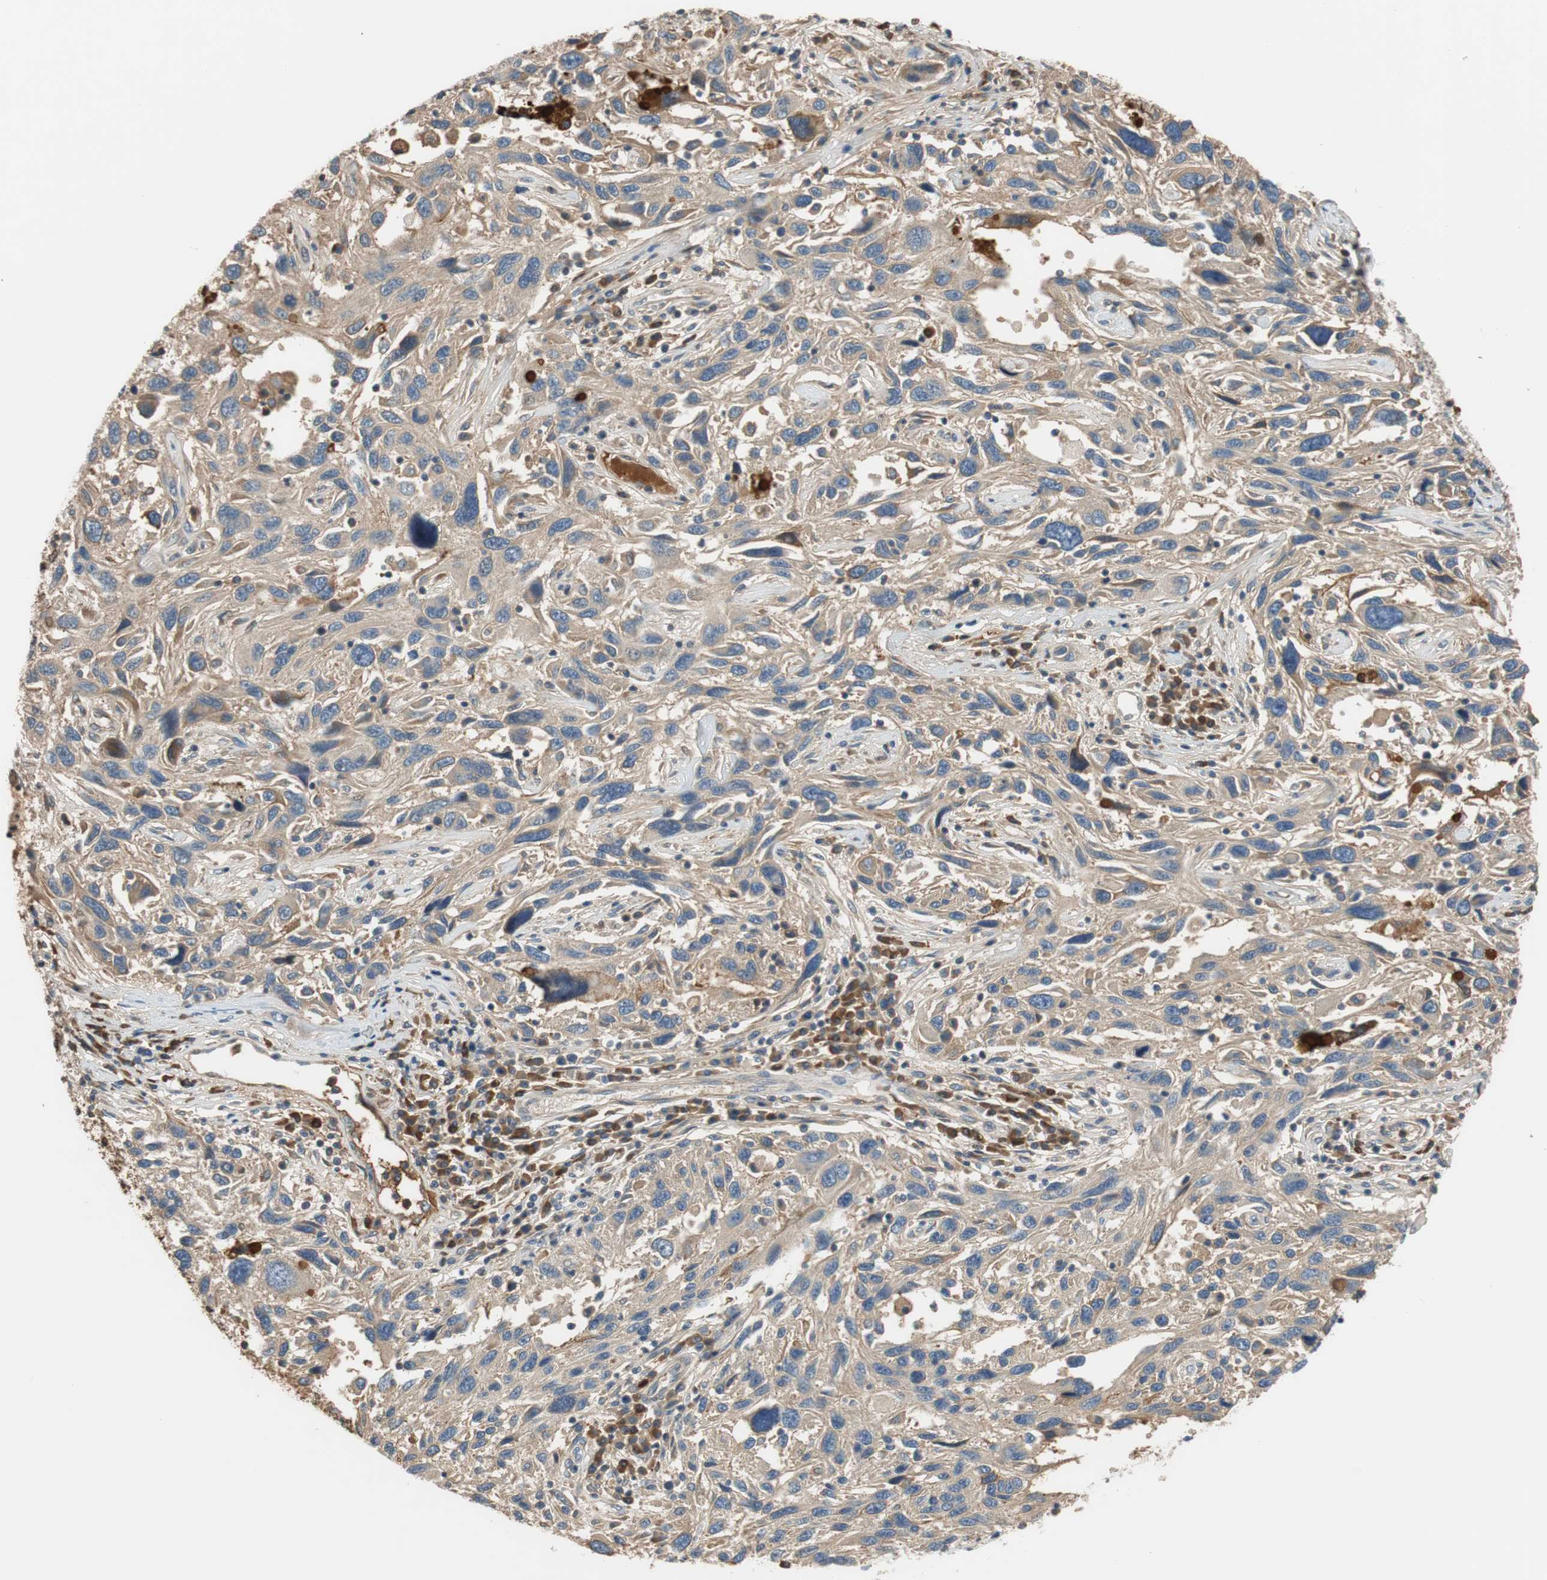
{"staining": {"intensity": "weak", "quantity": ">75%", "location": "cytoplasmic/membranous"}, "tissue": "melanoma", "cell_type": "Tumor cells", "image_type": "cancer", "snomed": [{"axis": "morphology", "description": "Malignant melanoma, NOS"}, {"axis": "topography", "description": "Skin"}], "caption": "Immunohistochemical staining of human malignant melanoma demonstrates weak cytoplasmic/membranous protein expression in about >75% of tumor cells.", "gene": "C4A", "patient": {"sex": "male", "age": 53}}